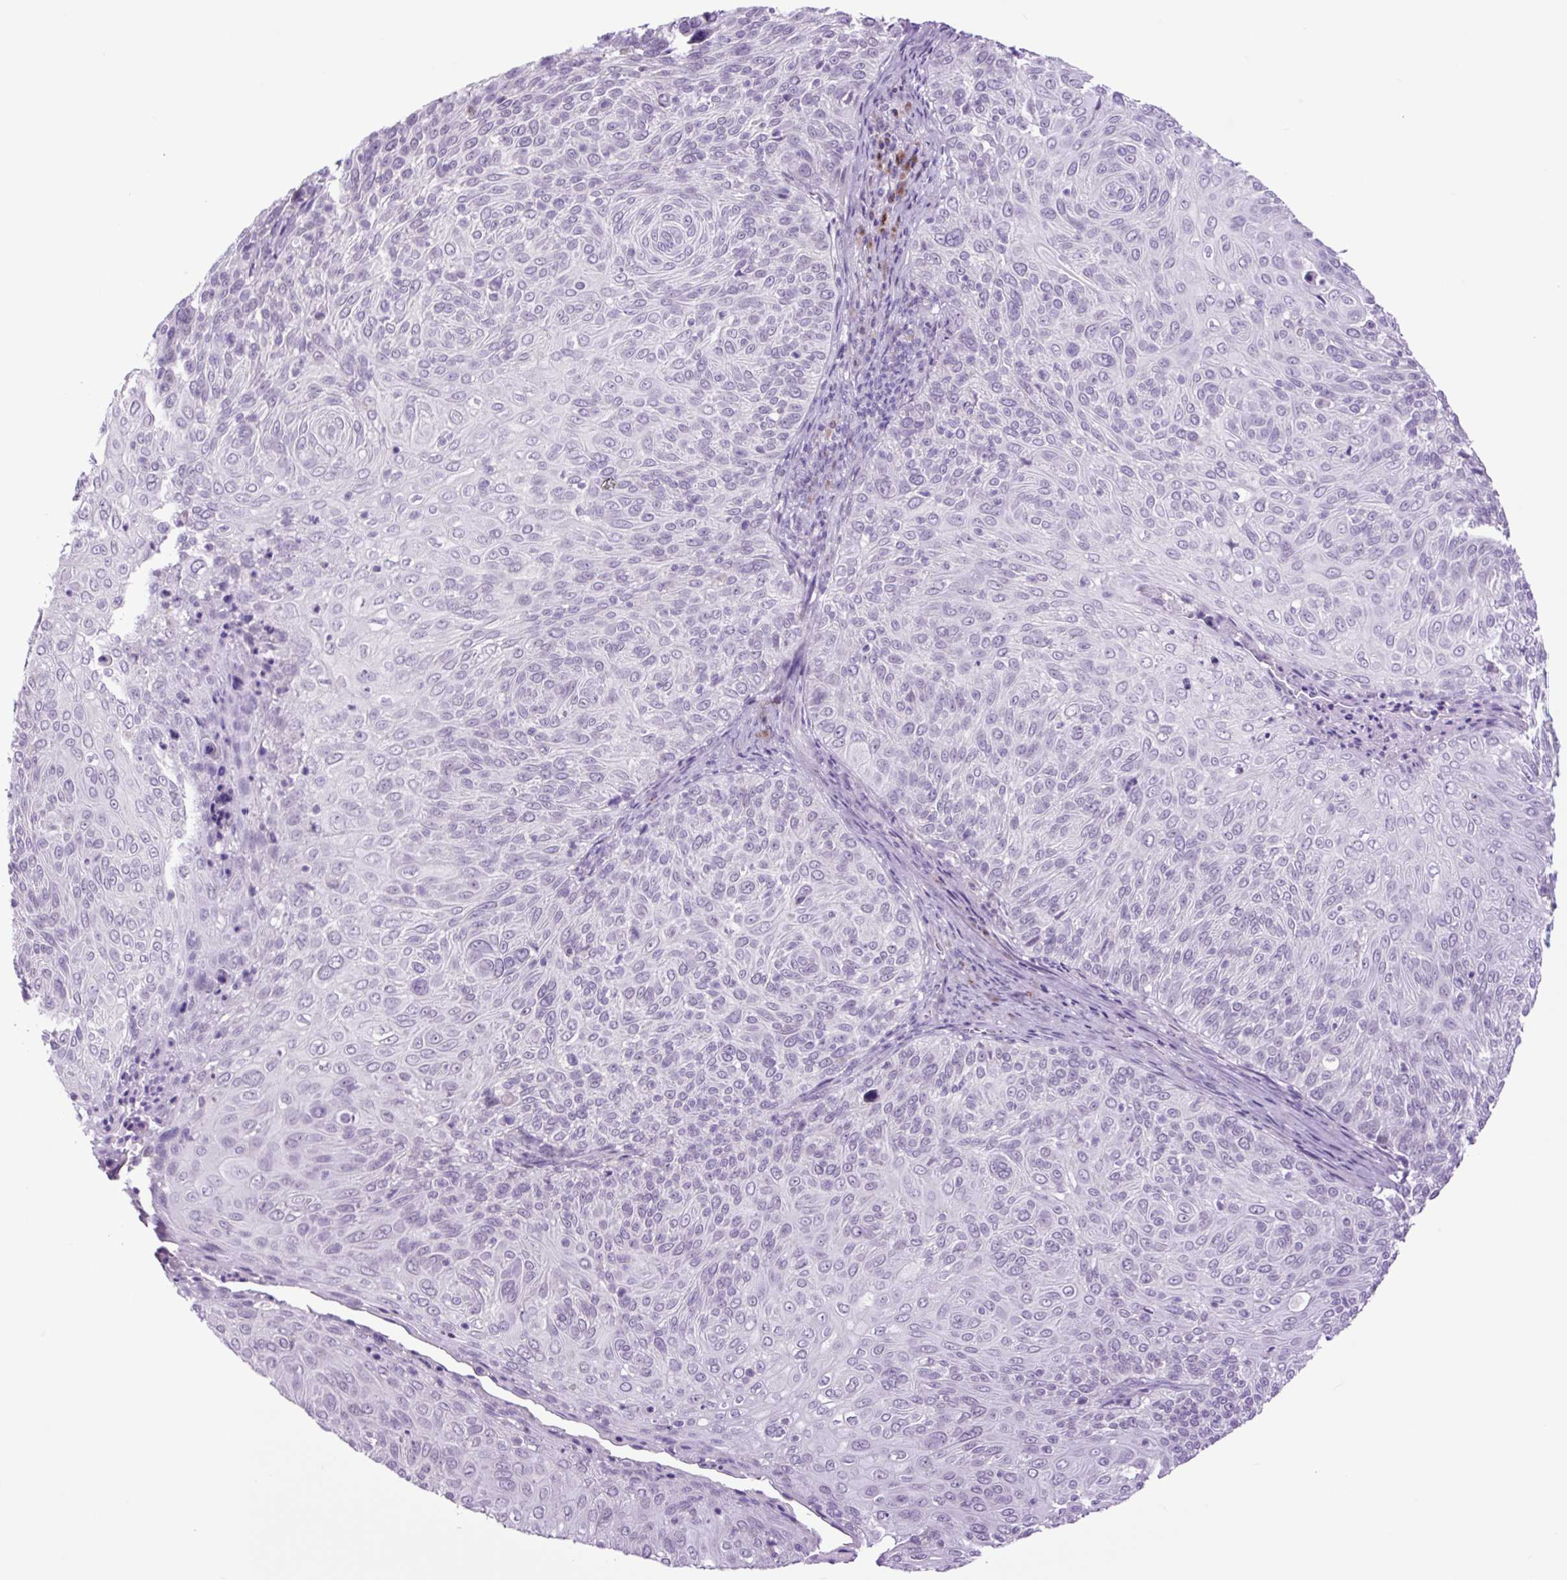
{"staining": {"intensity": "negative", "quantity": "none", "location": "none"}, "tissue": "cervical cancer", "cell_type": "Tumor cells", "image_type": "cancer", "snomed": [{"axis": "morphology", "description": "Squamous cell carcinoma, NOS"}, {"axis": "topography", "description": "Cervix"}], "caption": "Tumor cells show no significant staining in cervical cancer (squamous cell carcinoma).", "gene": "MFSD3", "patient": {"sex": "female", "age": 31}}